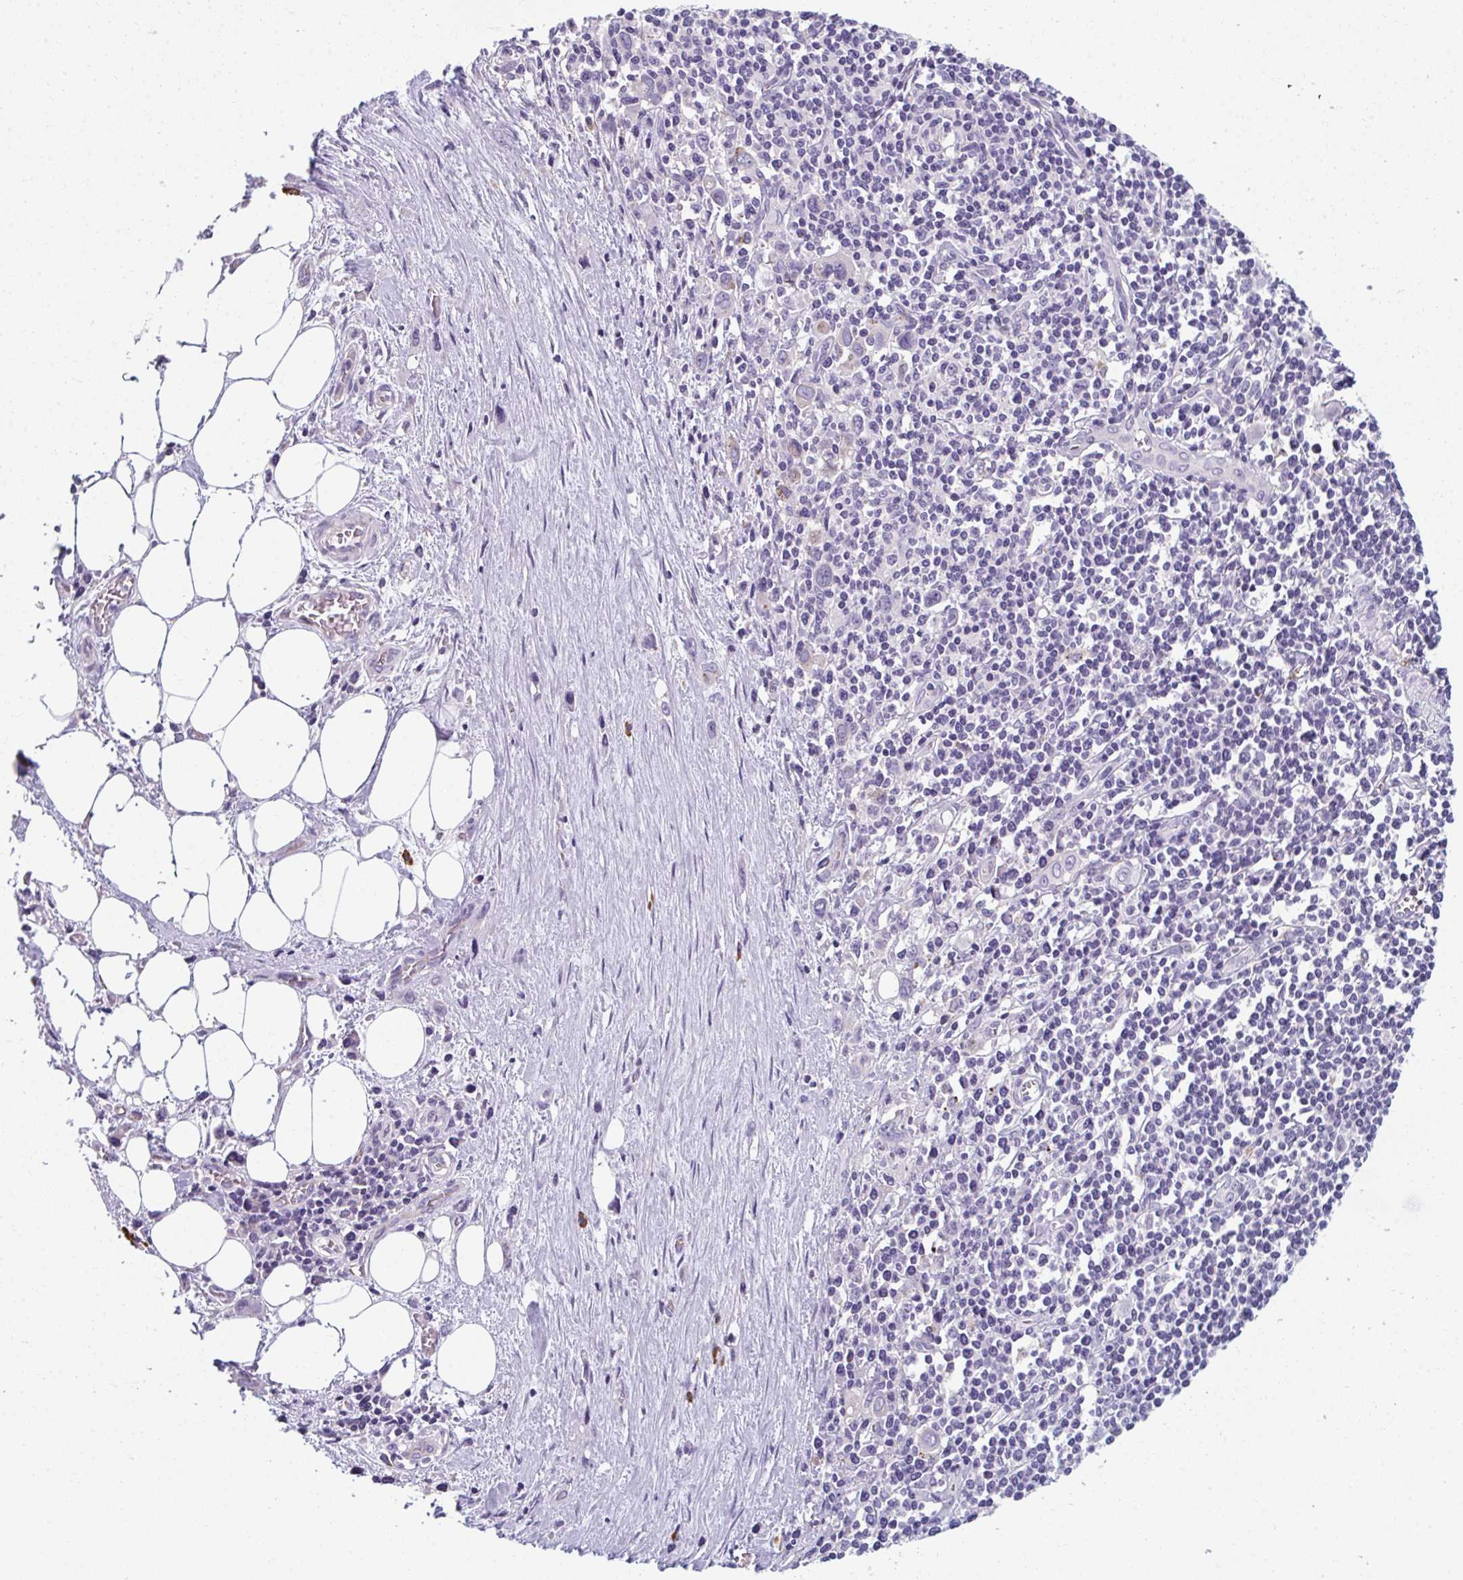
{"staining": {"intensity": "negative", "quantity": "none", "location": "none"}, "tissue": "stomach cancer", "cell_type": "Tumor cells", "image_type": "cancer", "snomed": [{"axis": "morphology", "description": "Adenocarcinoma, NOS"}, {"axis": "topography", "description": "Stomach, upper"}], "caption": "The immunohistochemistry histopathology image has no significant positivity in tumor cells of stomach adenocarcinoma tissue.", "gene": "EIF1AD", "patient": {"sex": "male", "age": 75}}